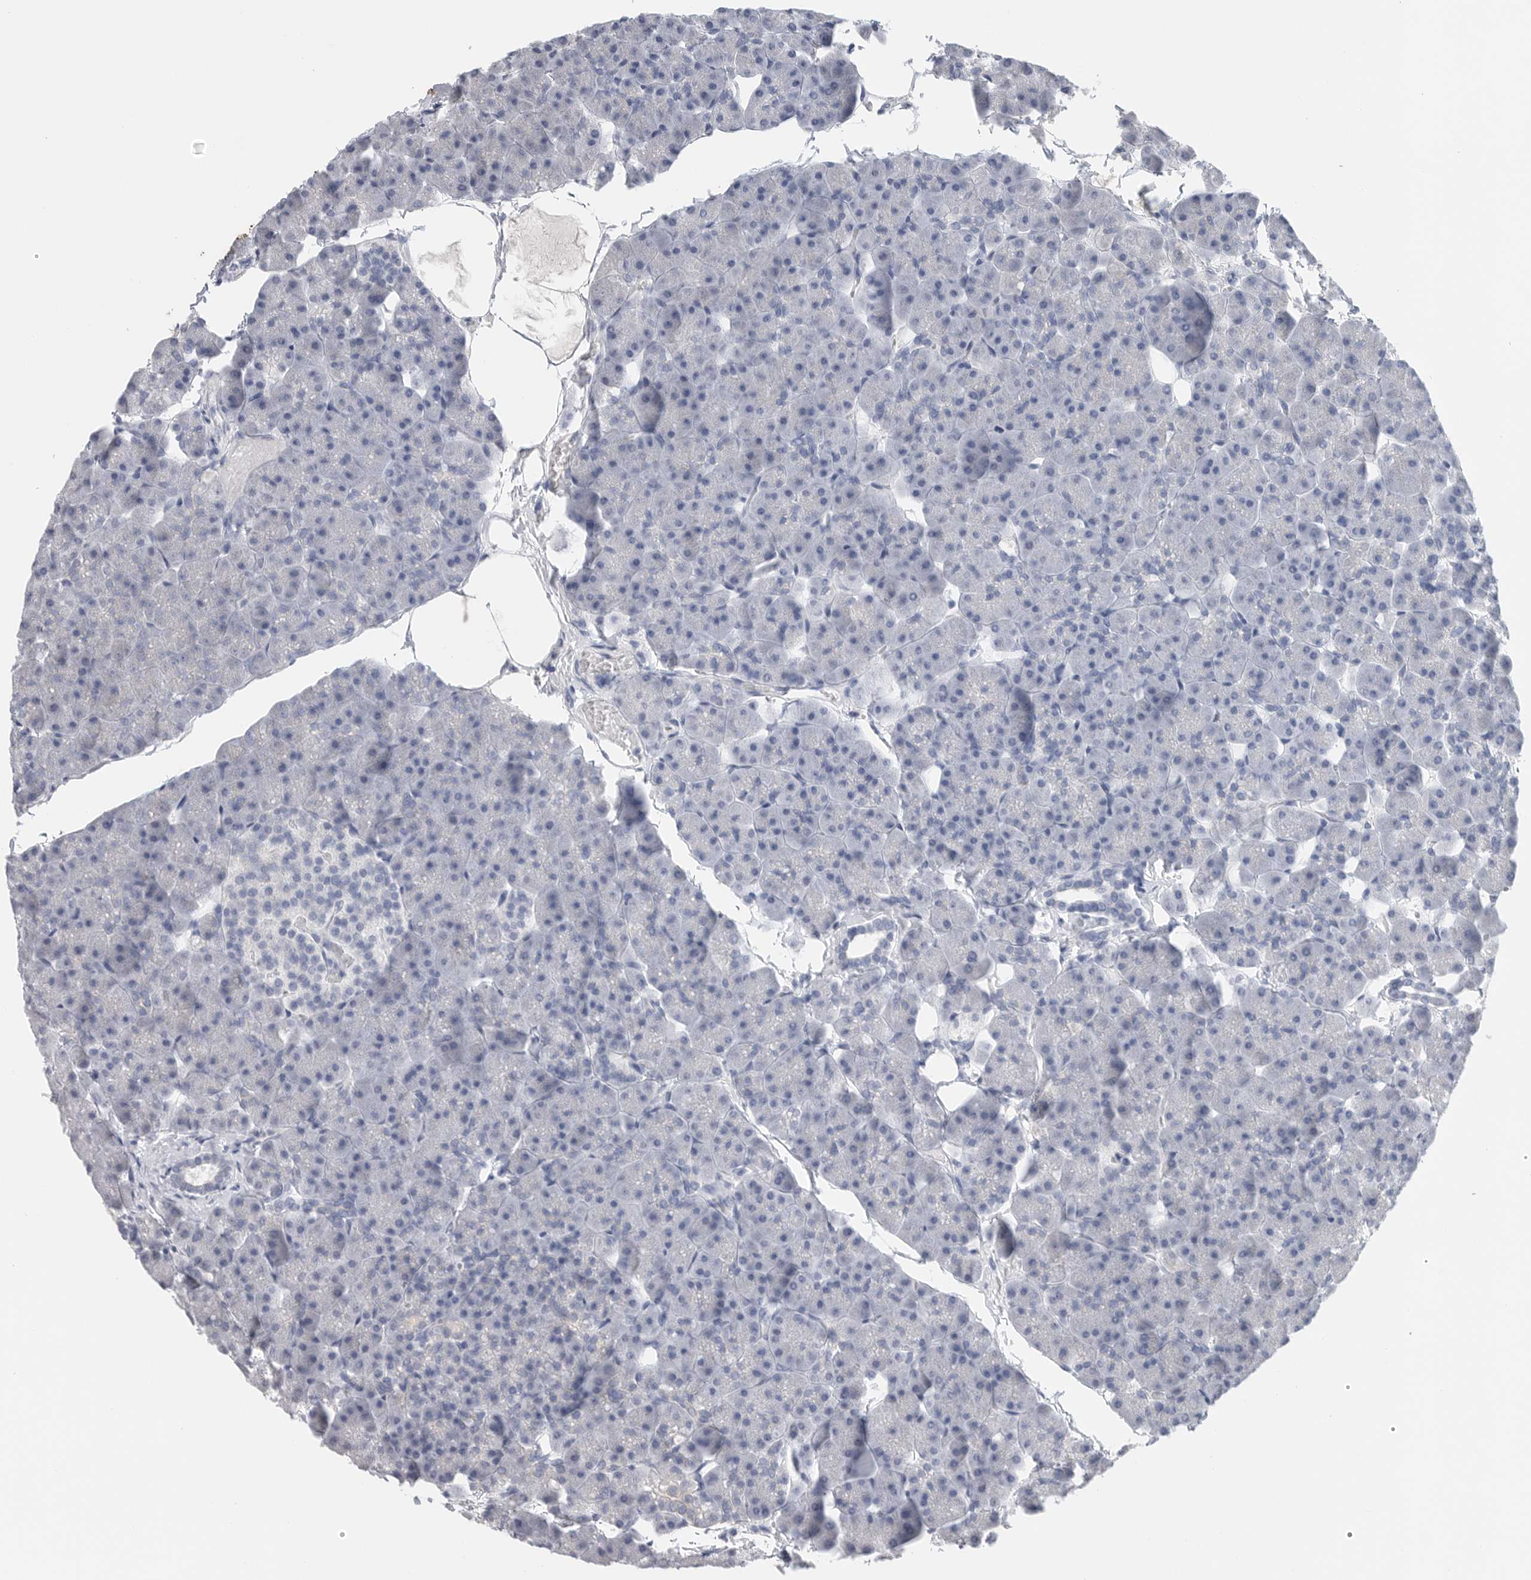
{"staining": {"intensity": "negative", "quantity": "none", "location": "none"}, "tissue": "pancreas", "cell_type": "Exocrine glandular cells", "image_type": "normal", "snomed": [{"axis": "morphology", "description": "Normal tissue, NOS"}, {"axis": "topography", "description": "Pancreas"}], "caption": "Immunohistochemistry (IHC) image of benign pancreas stained for a protein (brown), which reveals no staining in exocrine glandular cells.", "gene": "FABP6", "patient": {"sex": "male", "age": 35}}